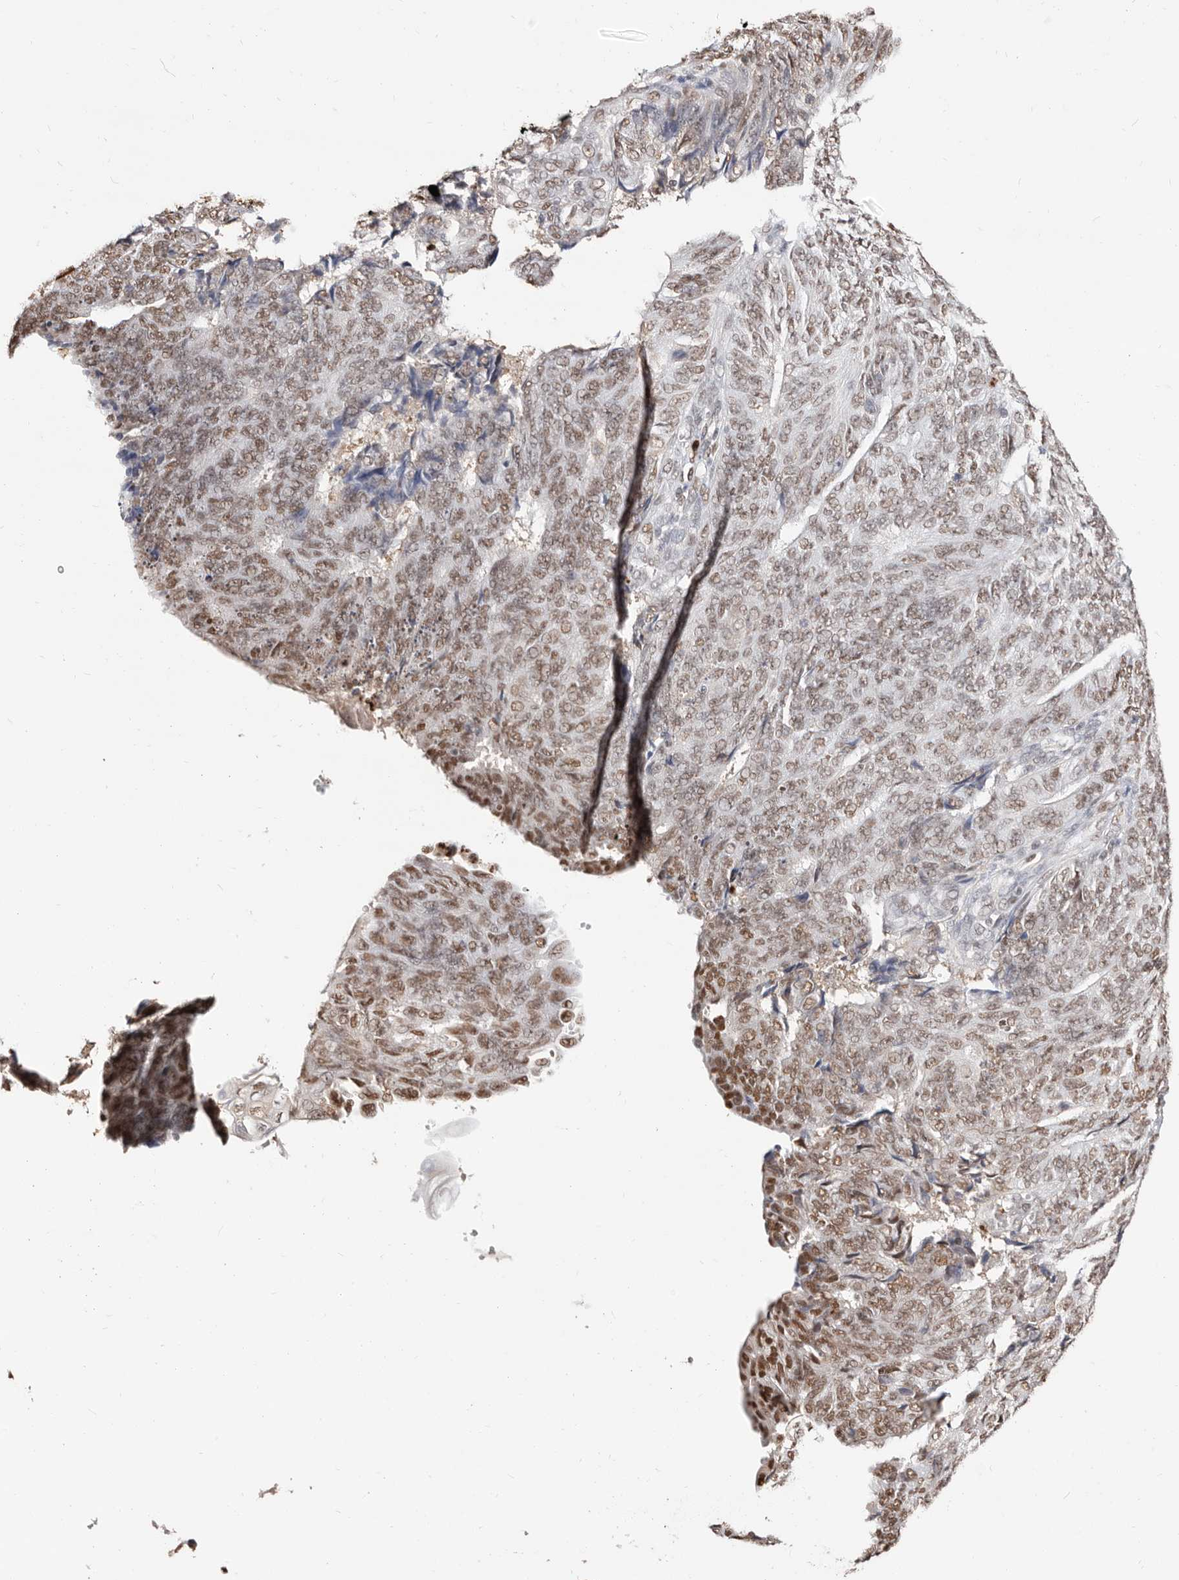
{"staining": {"intensity": "moderate", "quantity": "25%-75%", "location": "nuclear"}, "tissue": "endometrial cancer", "cell_type": "Tumor cells", "image_type": "cancer", "snomed": [{"axis": "morphology", "description": "Adenocarcinoma, NOS"}, {"axis": "topography", "description": "Endometrium"}], "caption": "Immunohistochemistry (IHC) micrograph of neoplastic tissue: endometrial cancer stained using immunohistochemistry (IHC) displays medium levels of moderate protein expression localized specifically in the nuclear of tumor cells, appearing as a nuclear brown color.", "gene": "TKT", "patient": {"sex": "female", "age": 32}}